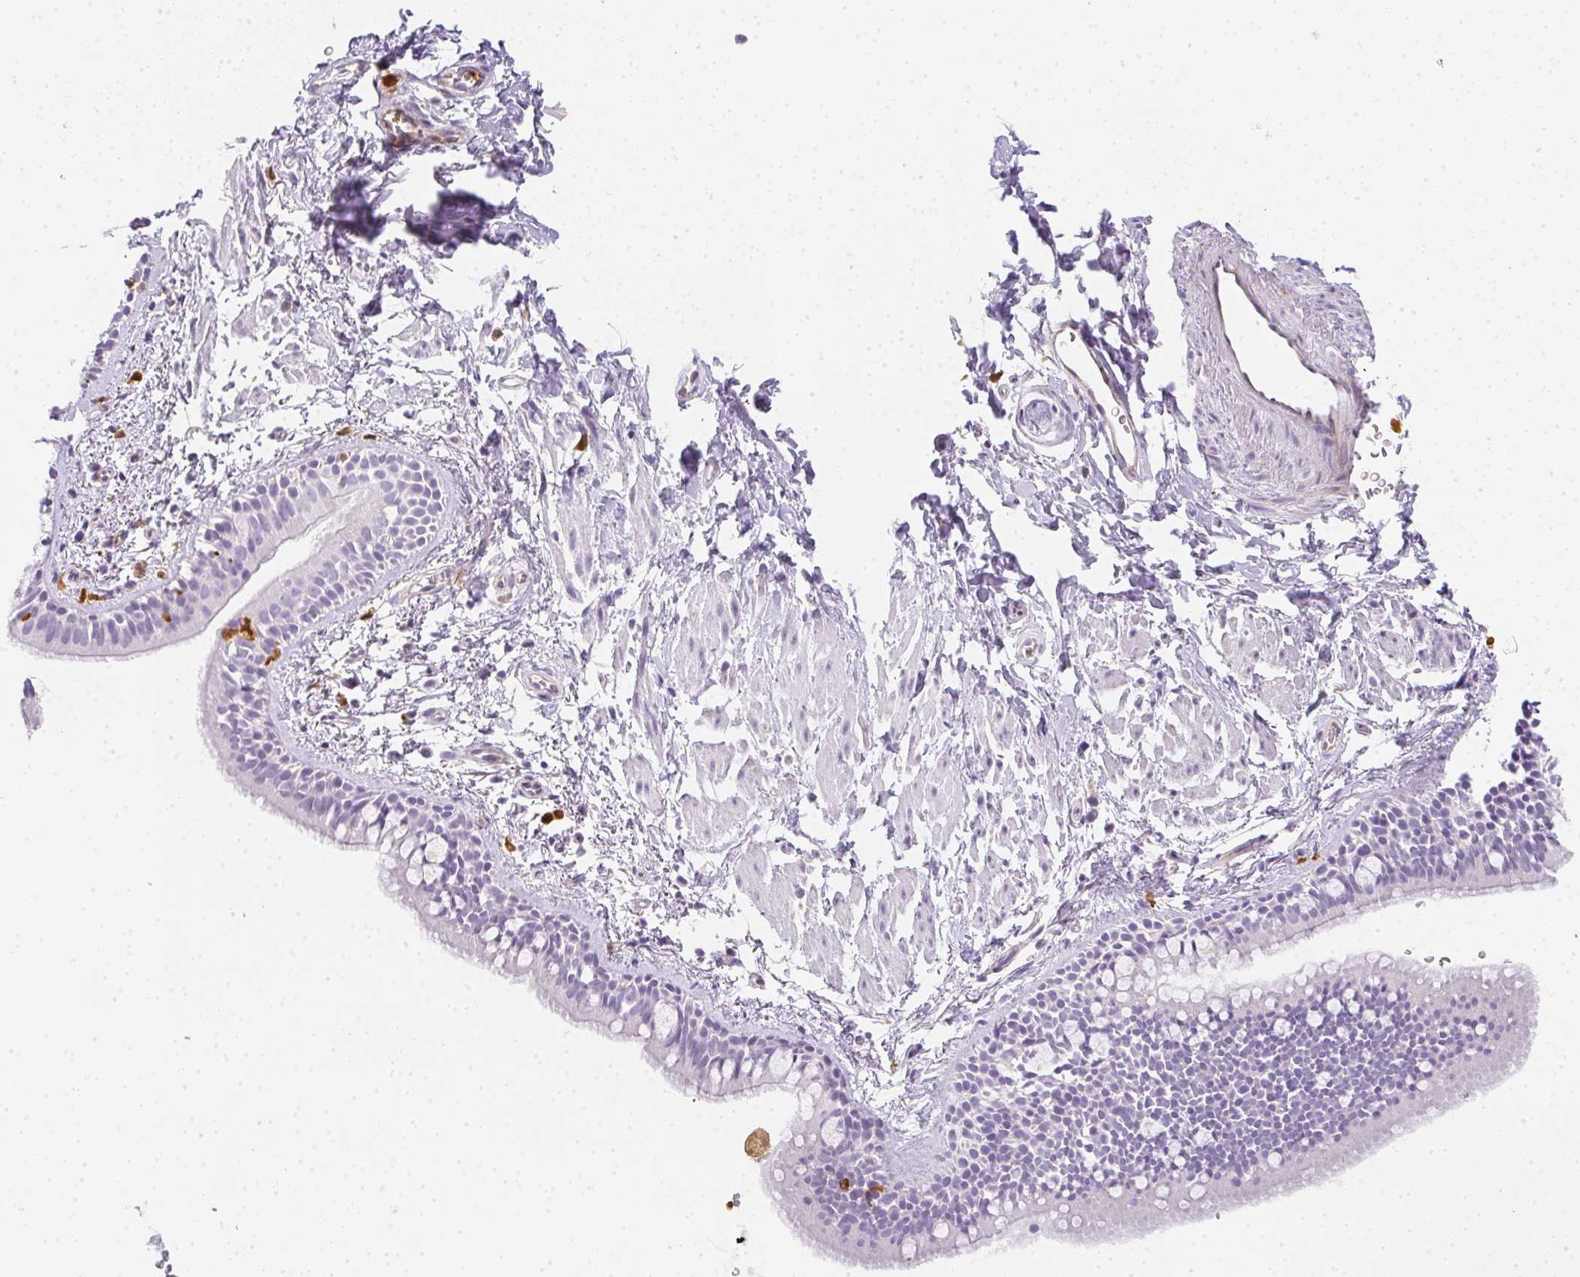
{"staining": {"intensity": "negative", "quantity": "none", "location": "none"}, "tissue": "bronchus", "cell_type": "Respiratory epithelial cells", "image_type": "normal", "snomed": [{"axis": "morphology", "description": "Normal tissue, NOS"}, {"axis": "topography", "description": "Lymph node"}, {"axis": "topography", "description": "Cartilage tissue"}, {"axis": "topography", "description": "Bronchus"}], "caption": "This is a photomicrograph of immunohistochemistry staining of unremarkable bronchus, which shows no expression in respiratory epithelial cells.", "gene": "HK3", "patient": {"sex": "female", "age": 70}}